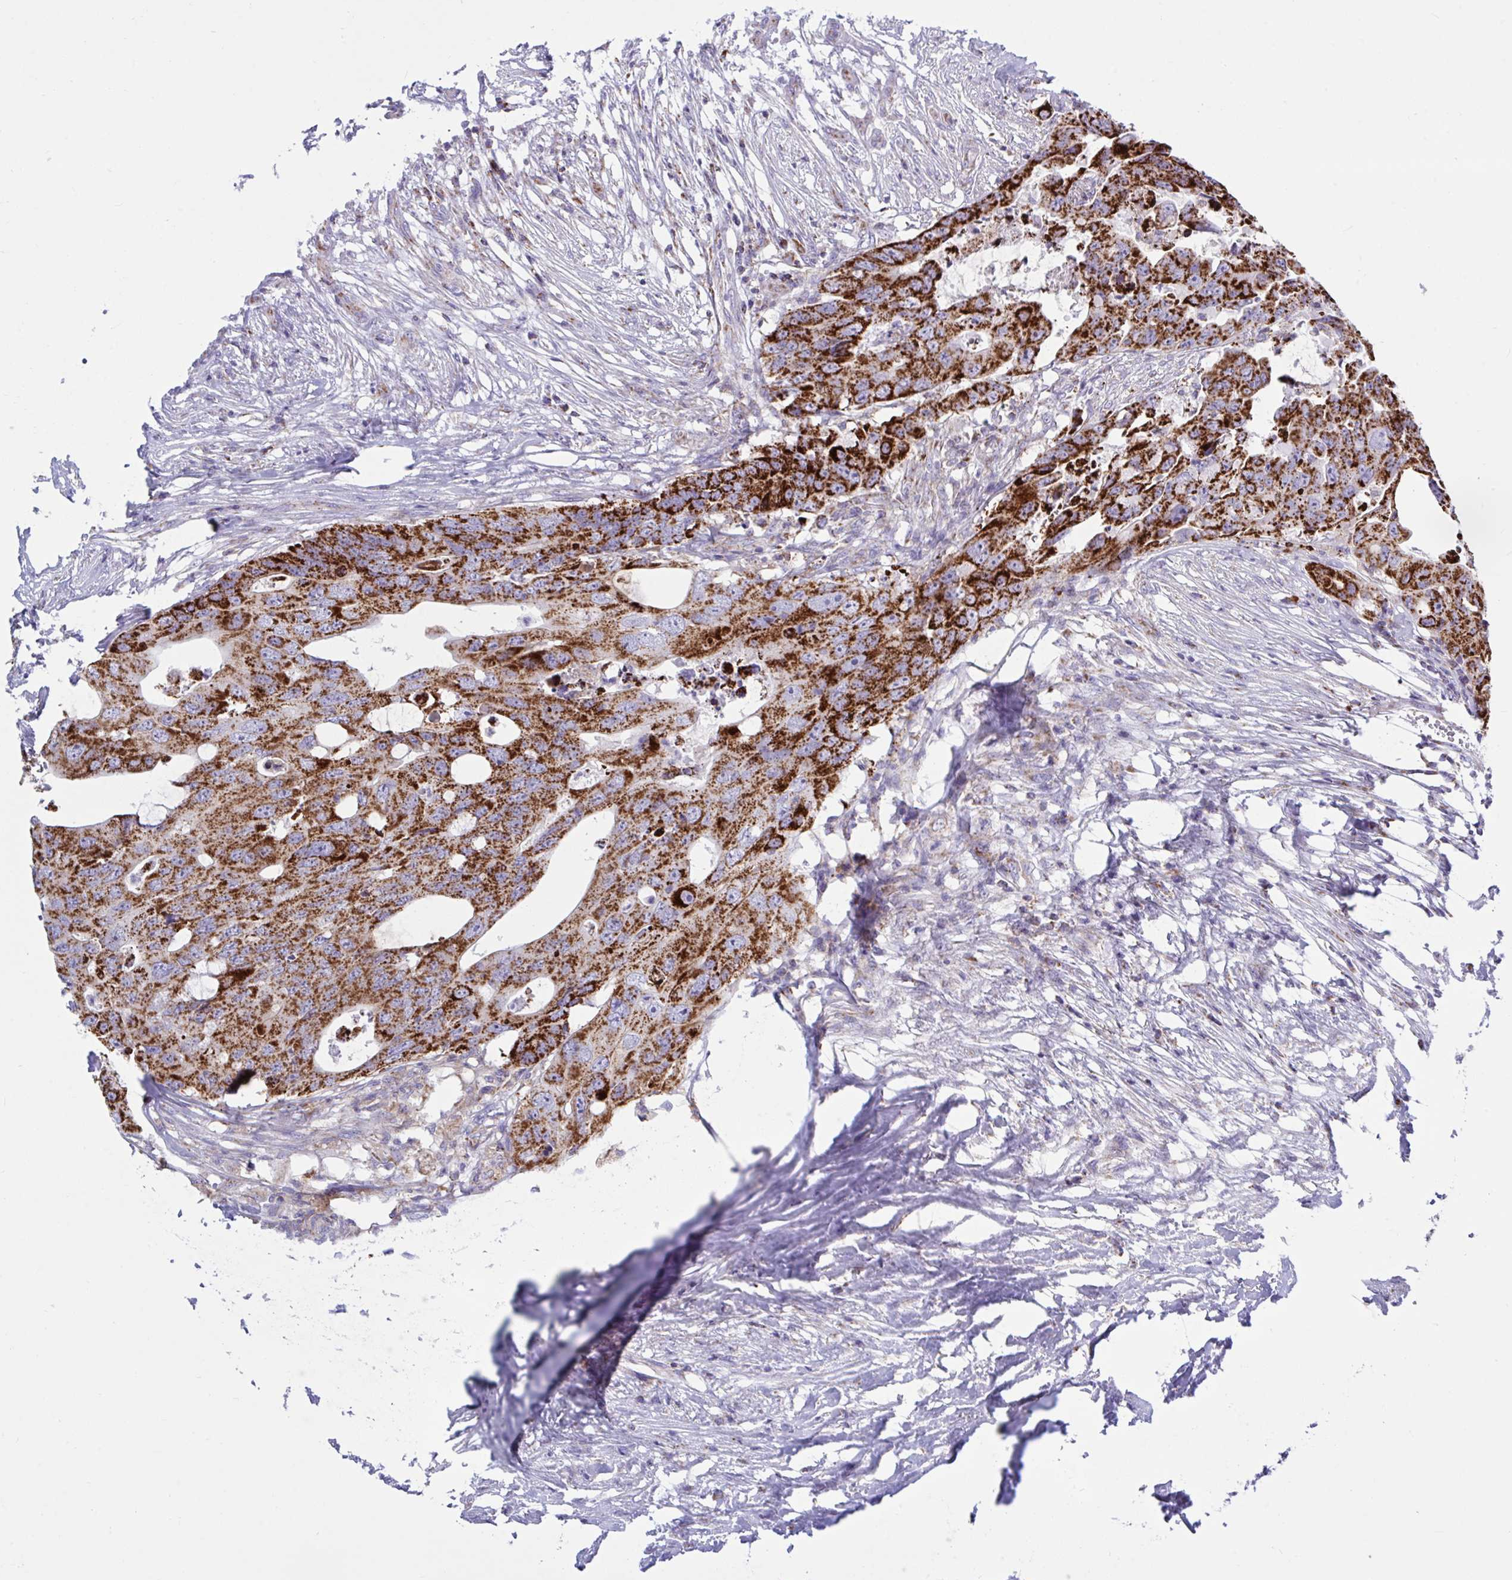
{"staining": {"intensity": "strong", "quantity": ">75%", "location": "cytoplasmic/membranous"}, "tissue": "colorectal cancer", "cell_type": "Tumor cells", "image_type": "cancer", "snomed": [{"axis": "morphology", "description": "Adenocarcinoma, NOS"}, {"axis": "topography", "description": "Colon"}], "caption": "The micrograph reveals immunohistochemical staining of adenocarcinoma (colorectal). There is strong cytoplasmic/membranous expression is appreciated in approximately >75% of tumor cells.", "gene": "HSPE1", "patient": {"sex": "male", "age": 71}}